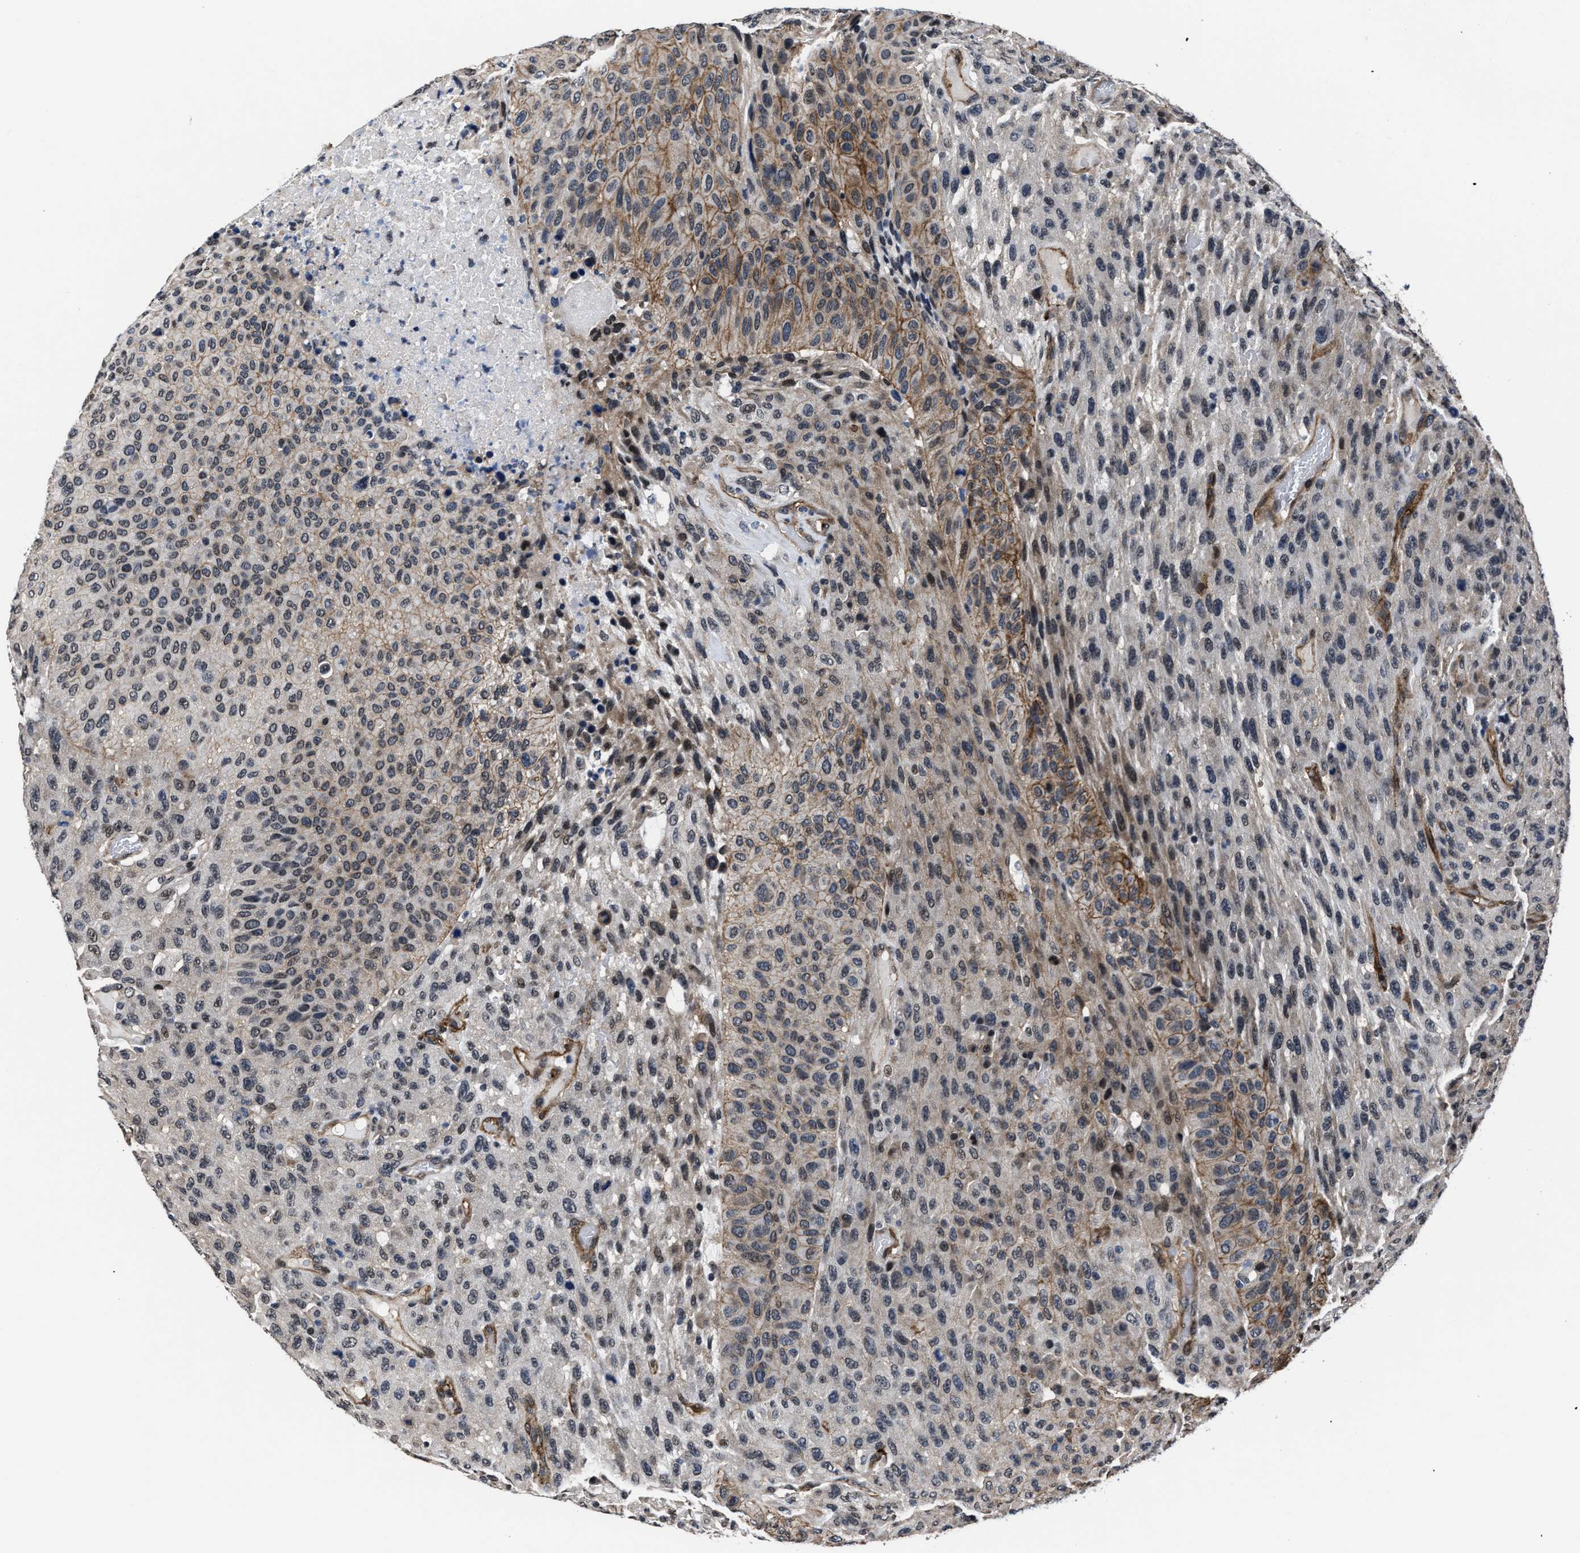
{"staining": {"intensity": "moderate", "quantity": "25%-75%", "location": "cytoplasmic/membranous"}, "tissue": "urothelial cancer", "cell_type": "Tumor cells", "image_type": "cancer", "snomed": [{"axis": "morphology", "description": "Urothelial carcinoma, High grade"}, {"axis": "topography", "description": "Urinary bladder"}], "caption": "There is medium levels of moderate cytoplasmic/membranous staining in tumor cells of high-grade urothelial carcinoma, as demonstrated by immunohistochemical staining (brown color).", "gene": "MARCKSL1", "patient": {"sex": "male", "age": 66}}